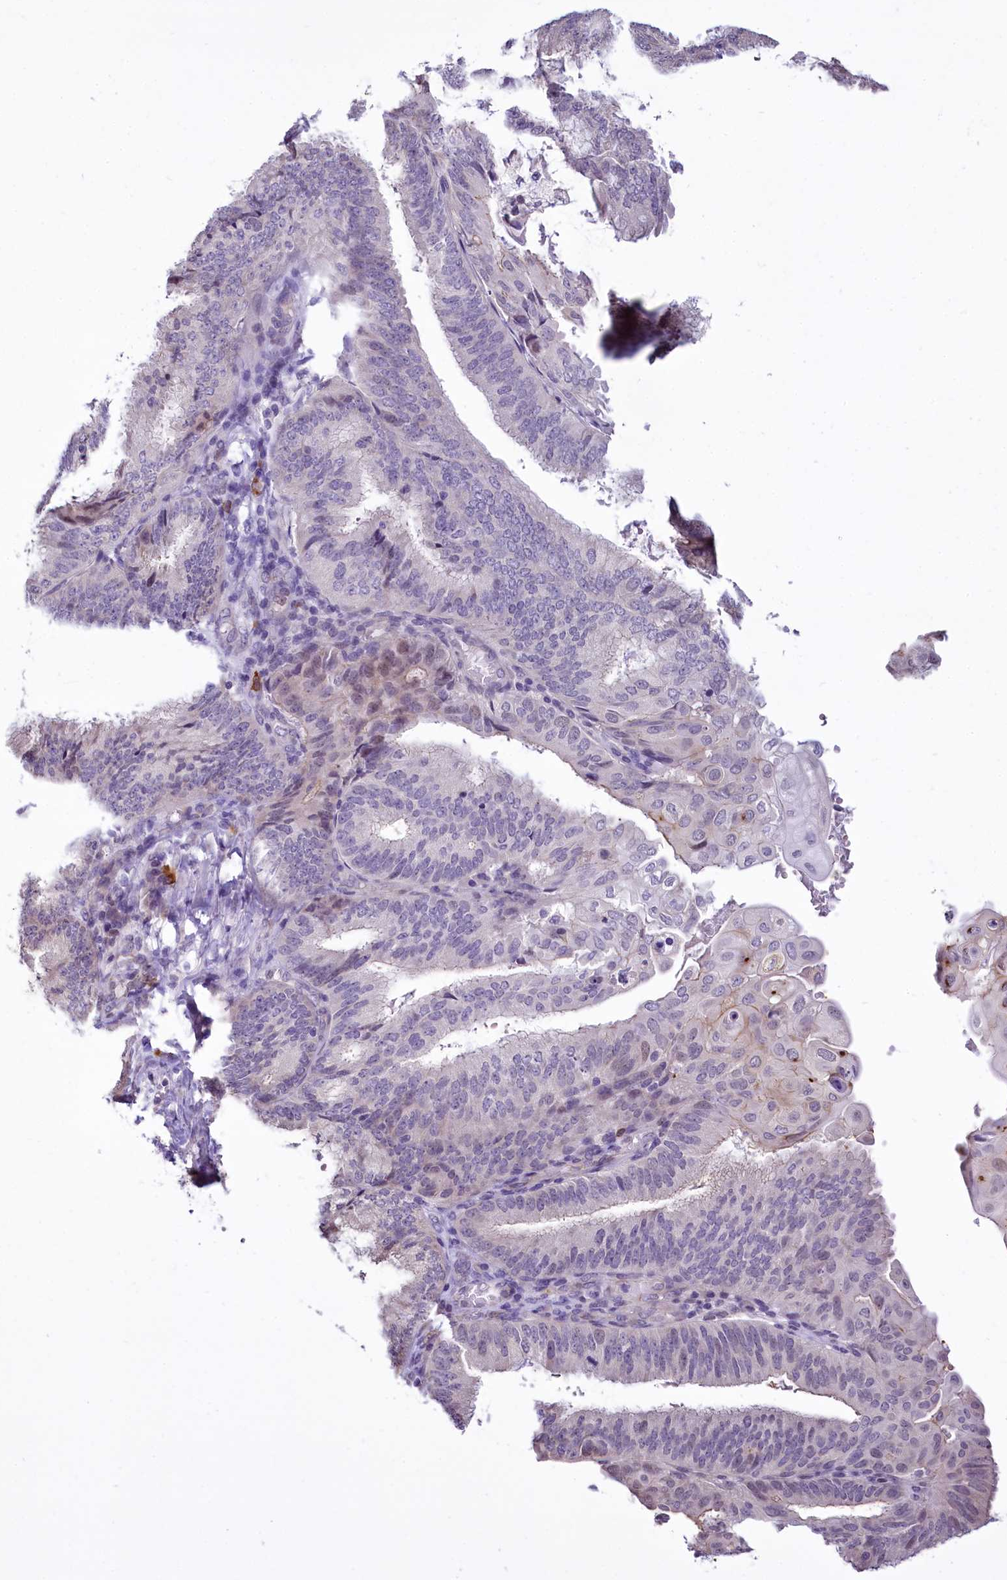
{"staining": {"intensity": "negative", "quantity": "none", "location": "none"}, "tissue": "endometrial cancer", "cell_type": "Tumor cells", "image_type": "cancer", "snomed": [{"axis": "morphology", "description": "Adenocarcinoma, NOS"}, {"axis": "topography", "description": "Endometrium"}], "caption": "A micrograph of human adenocarcinoma (endometrial) is negative for staining in tumor cells.", "gene": "BANK1", "patient": {"sex": "female", "age": 49}}